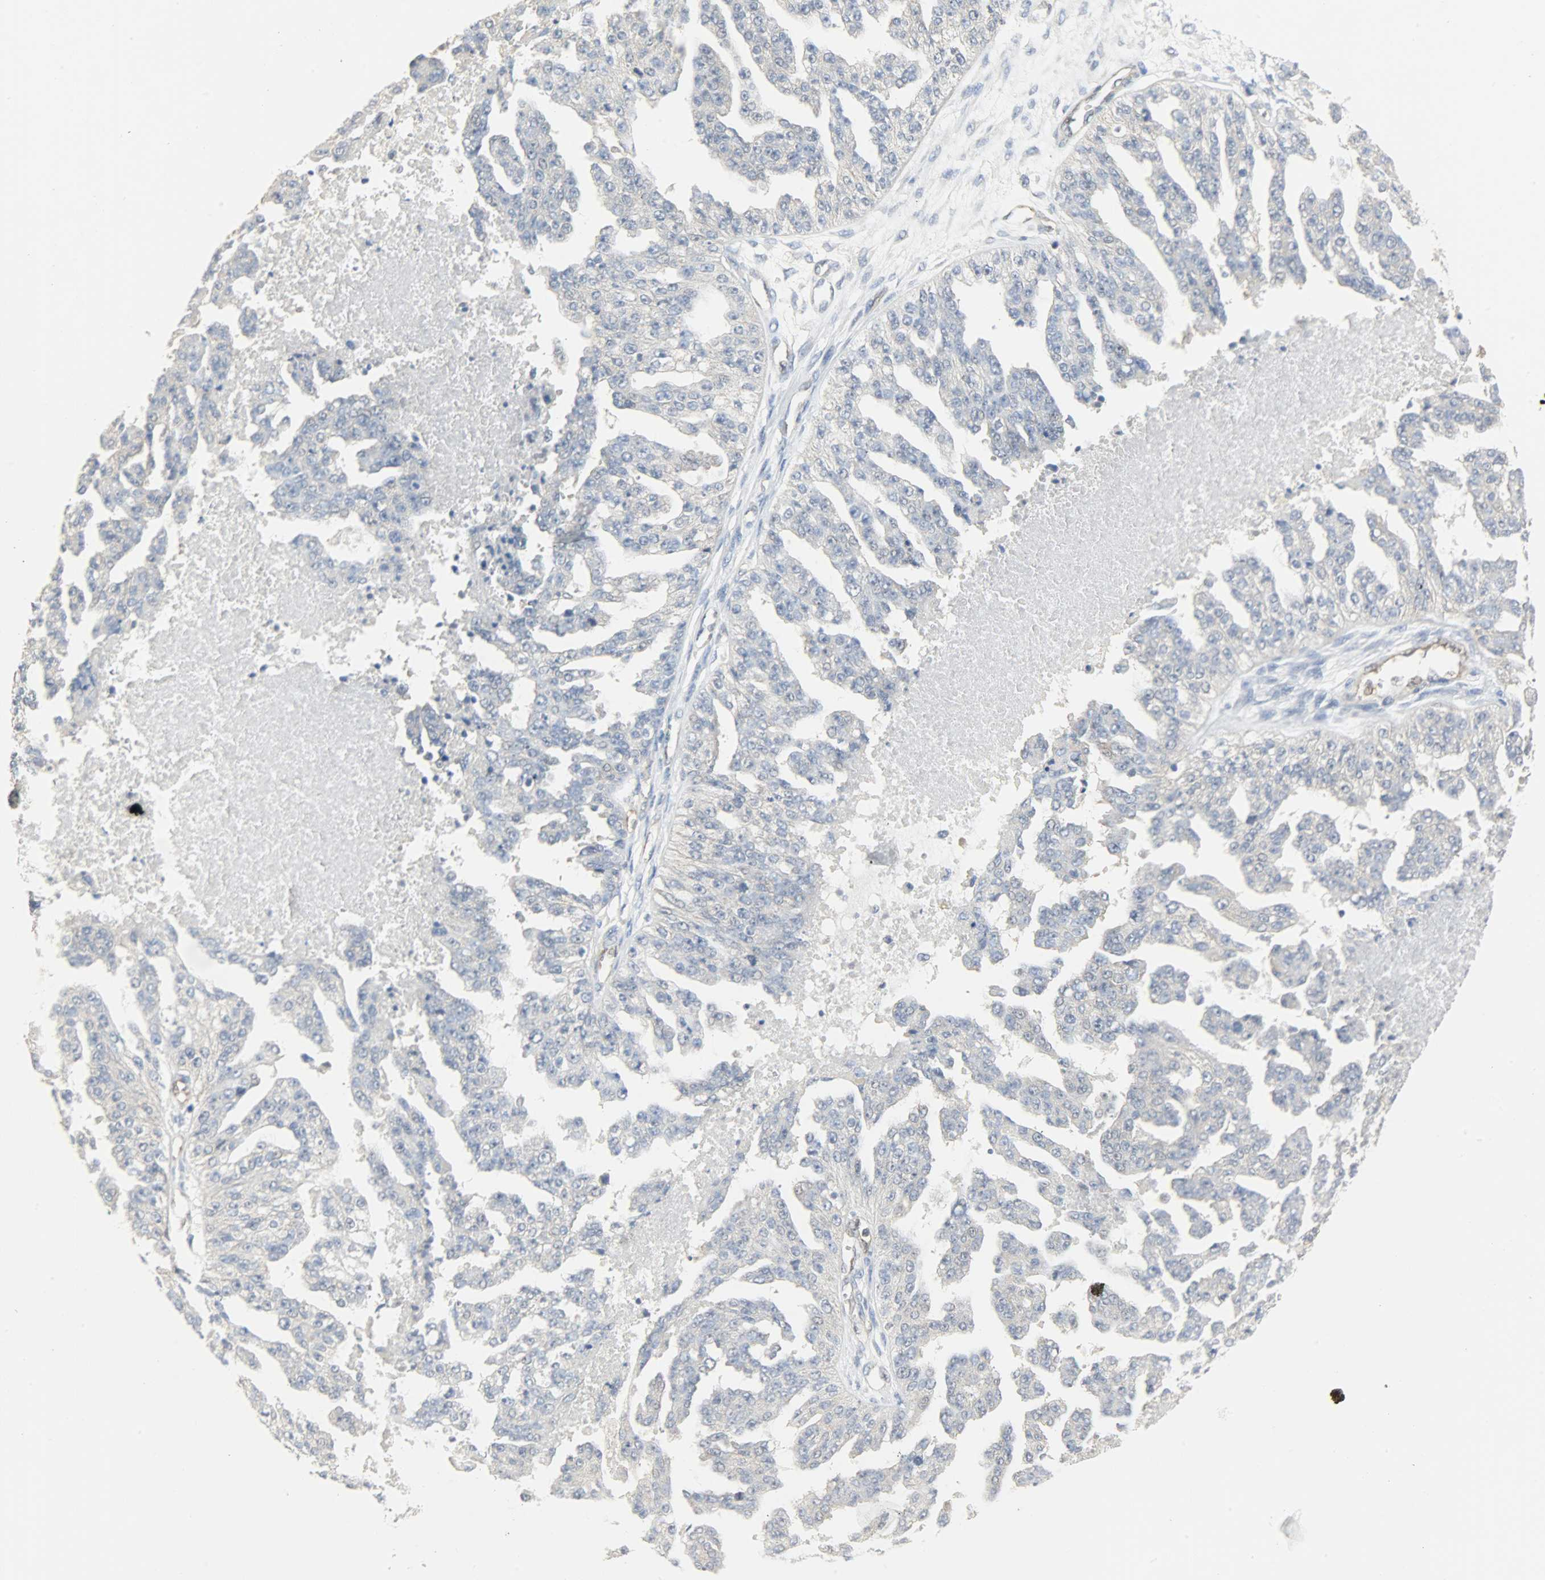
{"staining": {"intensity": "negative", "quantity": "none", "location": "none"}, "tissue": "ovarian cancer", "cell_type": "Tumor cells", "image_type": "cancer", "snomed": [{"axis": "morphology", "description": "Cystadenocarcinoma, serous, NOS"}, {"axis": "topography", "description": "Ovary"}], "caption": "Image shows no protein positivity in tumor cells of ovarian cancer tissue.", "gene": "FKBP1A", "patient": {"sex": "female", "age": 58}}